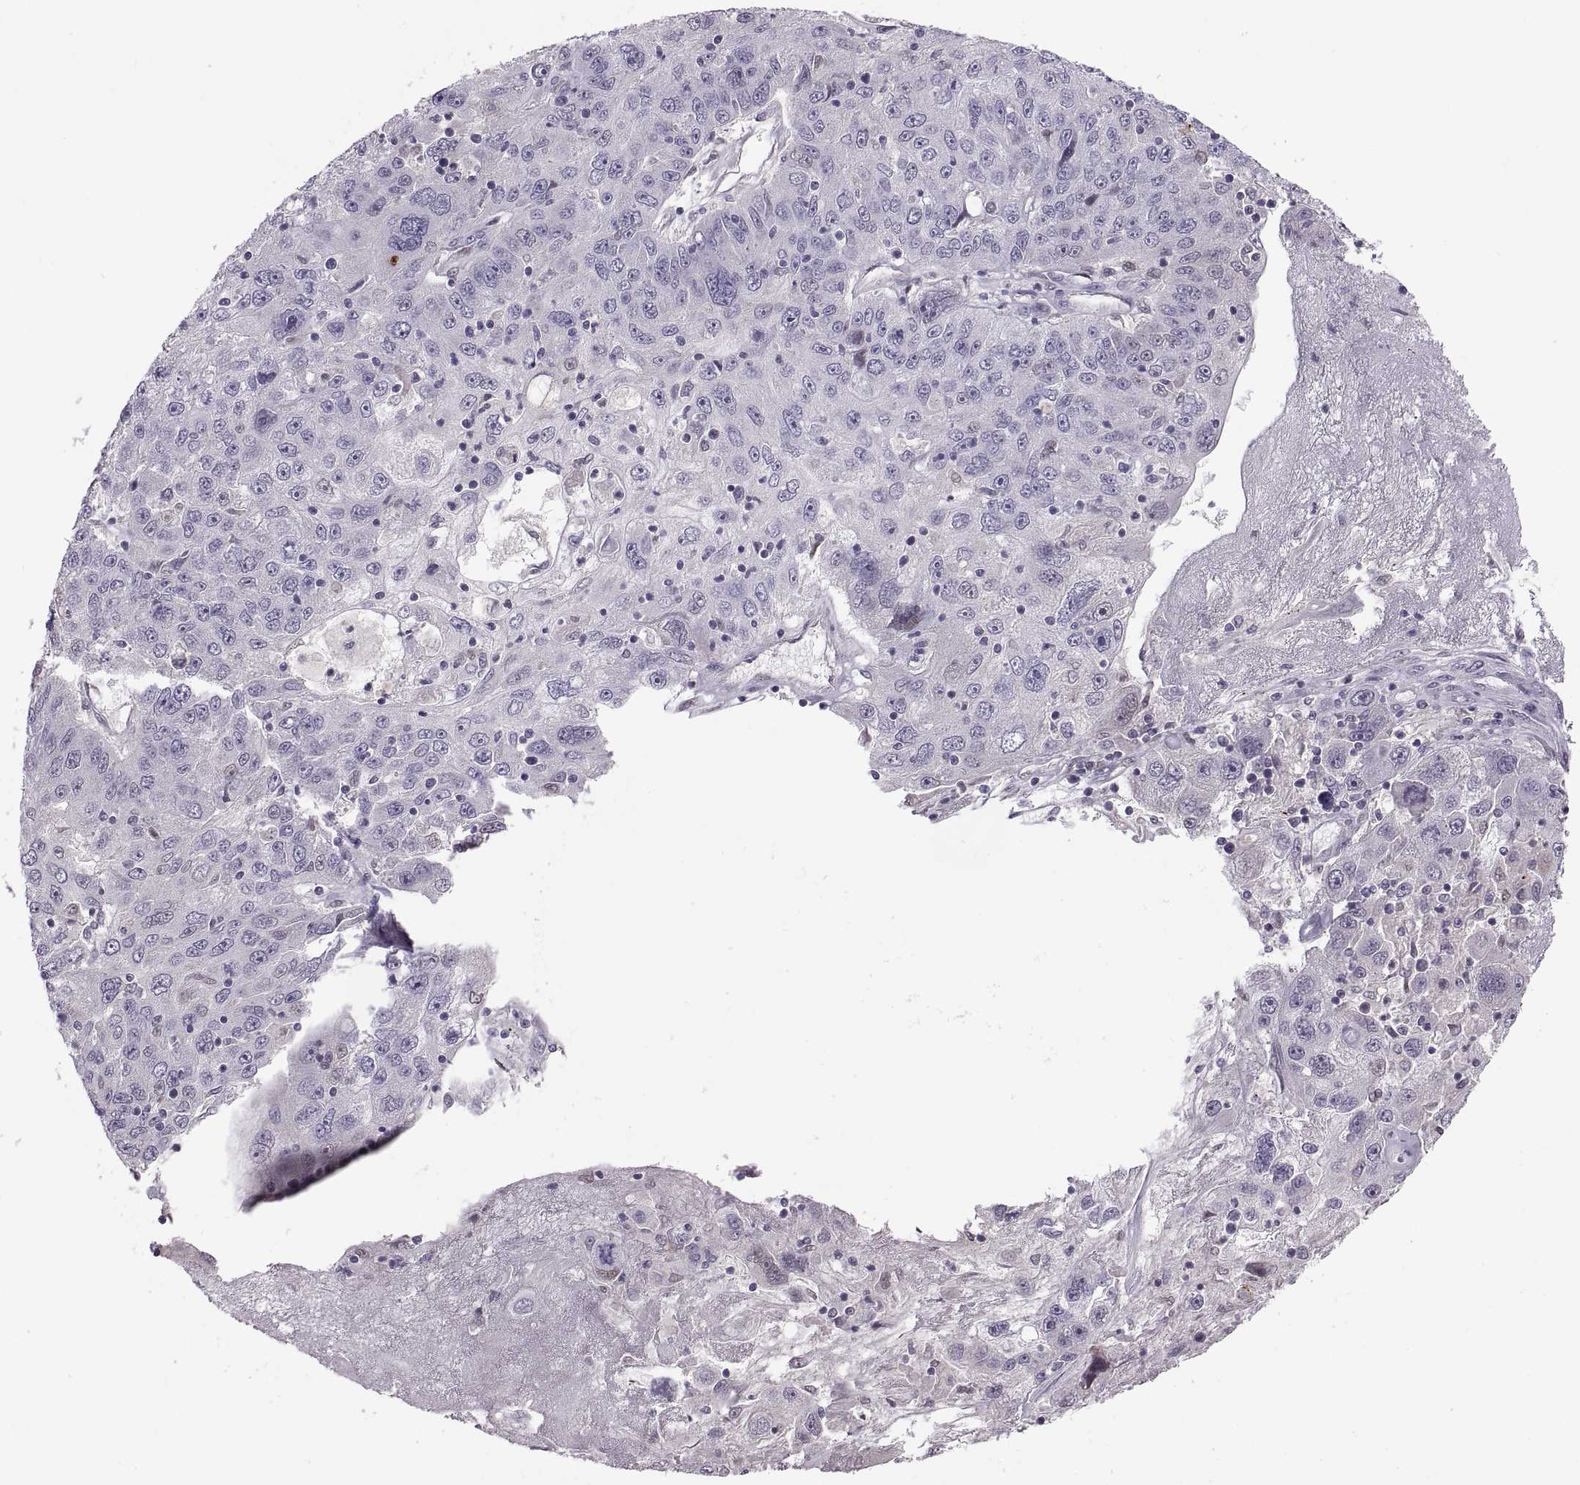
{"staining": {"intensity": "negative", "quantity": "none", "location": "none"}, "tissue": "stomach cancer", "cell_type": "Tumor cells", "image_type": "cancer", "snomed": [{"axis": "morphology", "description": "Adenocarcinoma, NOS"}, {"axis": "topography", "description": "Stomach"}], "caption": "This is an immunohistochemistry photomicrograph of stomach adenocarcinoma. There is no expression in tumor cells.", "gene": "CHCT1", "patient": {"sex": "male", "age": 56}}